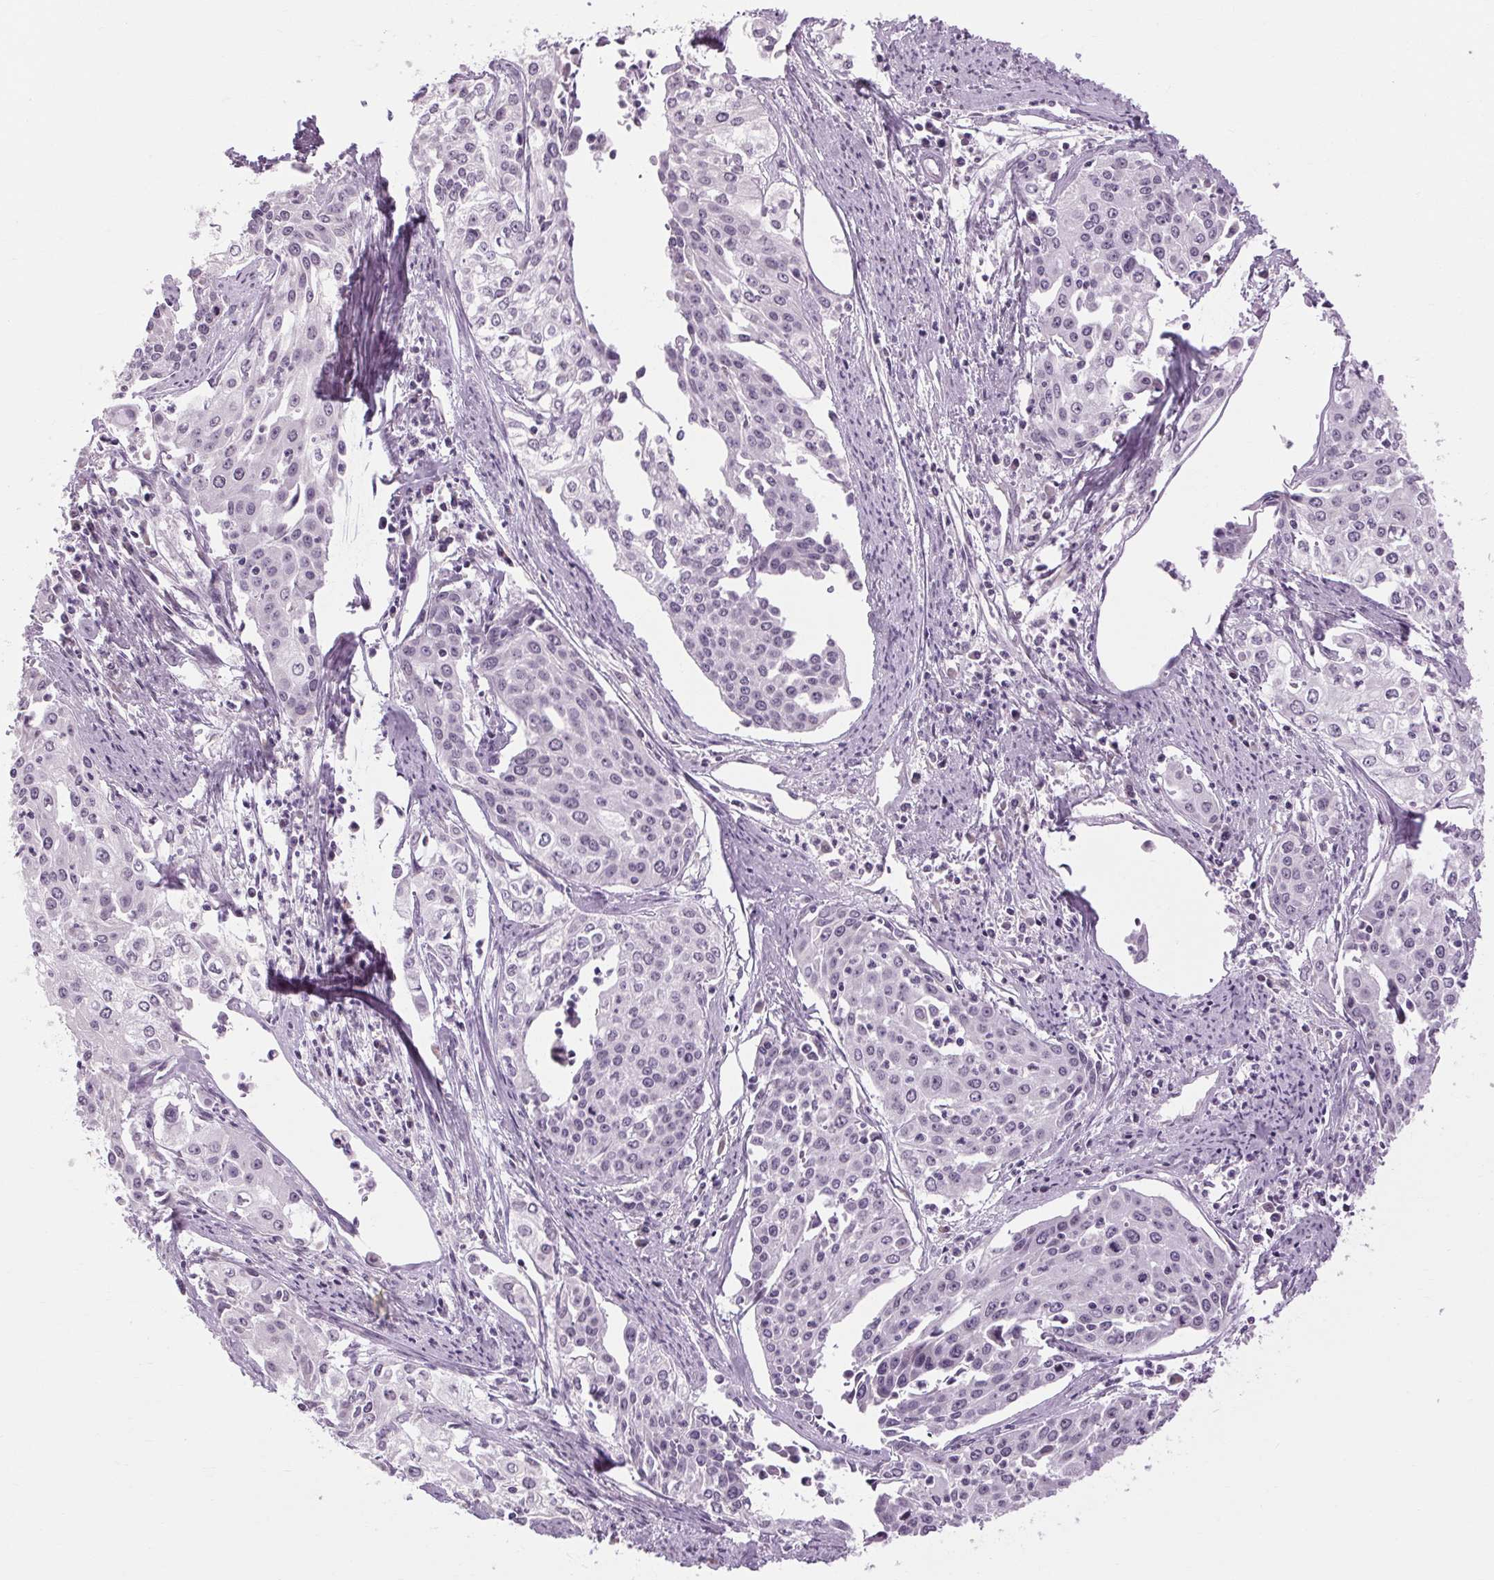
{"staining": {"intensity": "negative", "quantity": "none", "location": "none"}, "tissue": "cervical cancer", "cell_type": "Tumor cells", "image_type": "cancer", "snomed": [{"axis": "morphology", "description": "Squamous cell carcinoma, NOS"}, {"axis": "topography", "description": "Cervix"}], "caption": "Immunohistochemistry micrograph of neoplastic tissue: cervical squamous cell carcinoma stained with DAB (3,3'-diaminobenzidine) demonstrates no significant protein positivity in tumor cells. Nuclei are stained in blue.", "gene": "KLHL40", "patient": {"sex": "female", "age": 39}}